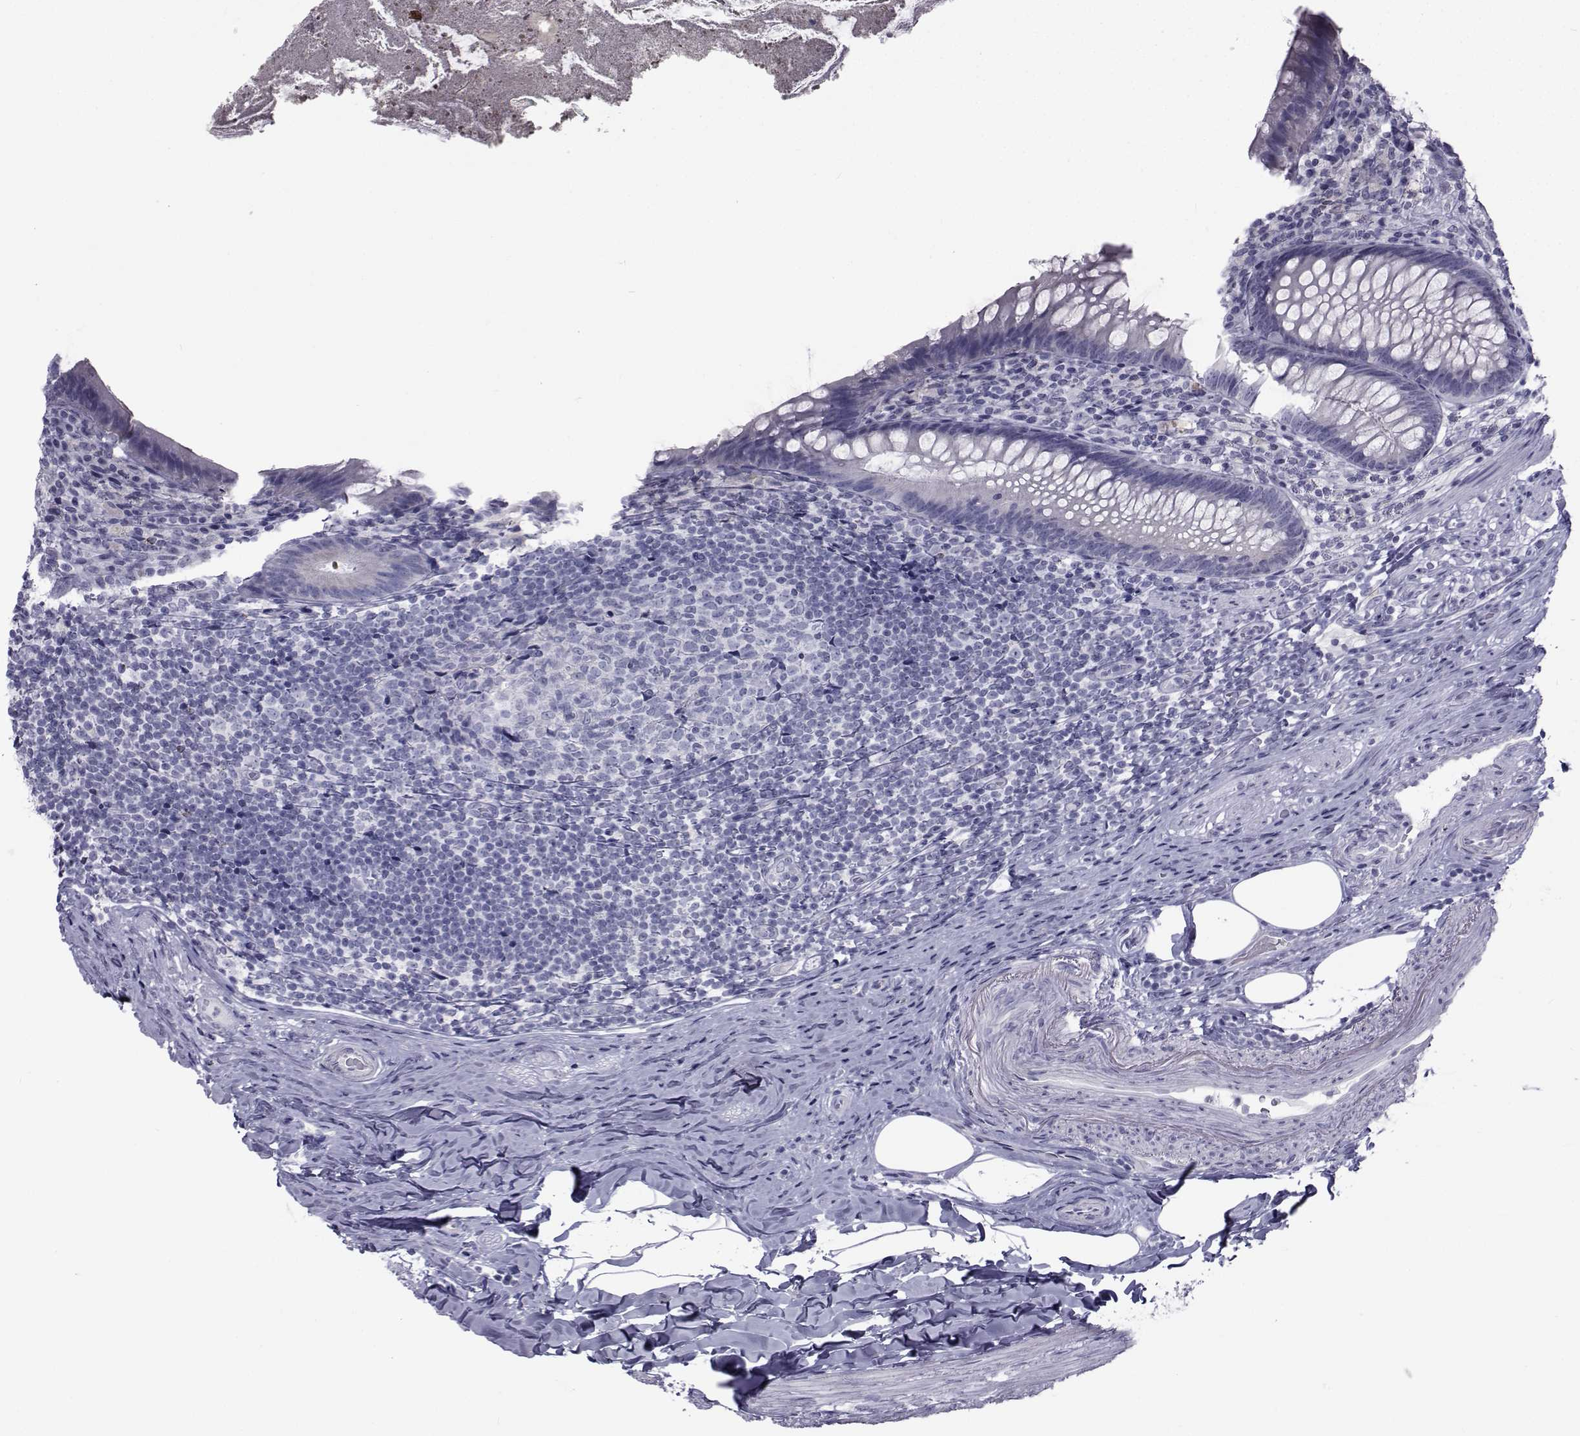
{"staining": {"intensity": "negative", "quantity": "none", "location": "none"}, "tissue": "appendix", "cell_type": "Glandular cells", "image_type": "normal", "snomed": [{"axis": "morphology", "description": "Normal tissue, NOS"}, {"axis": "topography", "description": "Appendix"}], "caption": "A photomicrograph of appendix stained for a protein shows no brown staining in glandular cells.", "gene": "FDXR", "patient": {"sex": "male", "age": 47}}